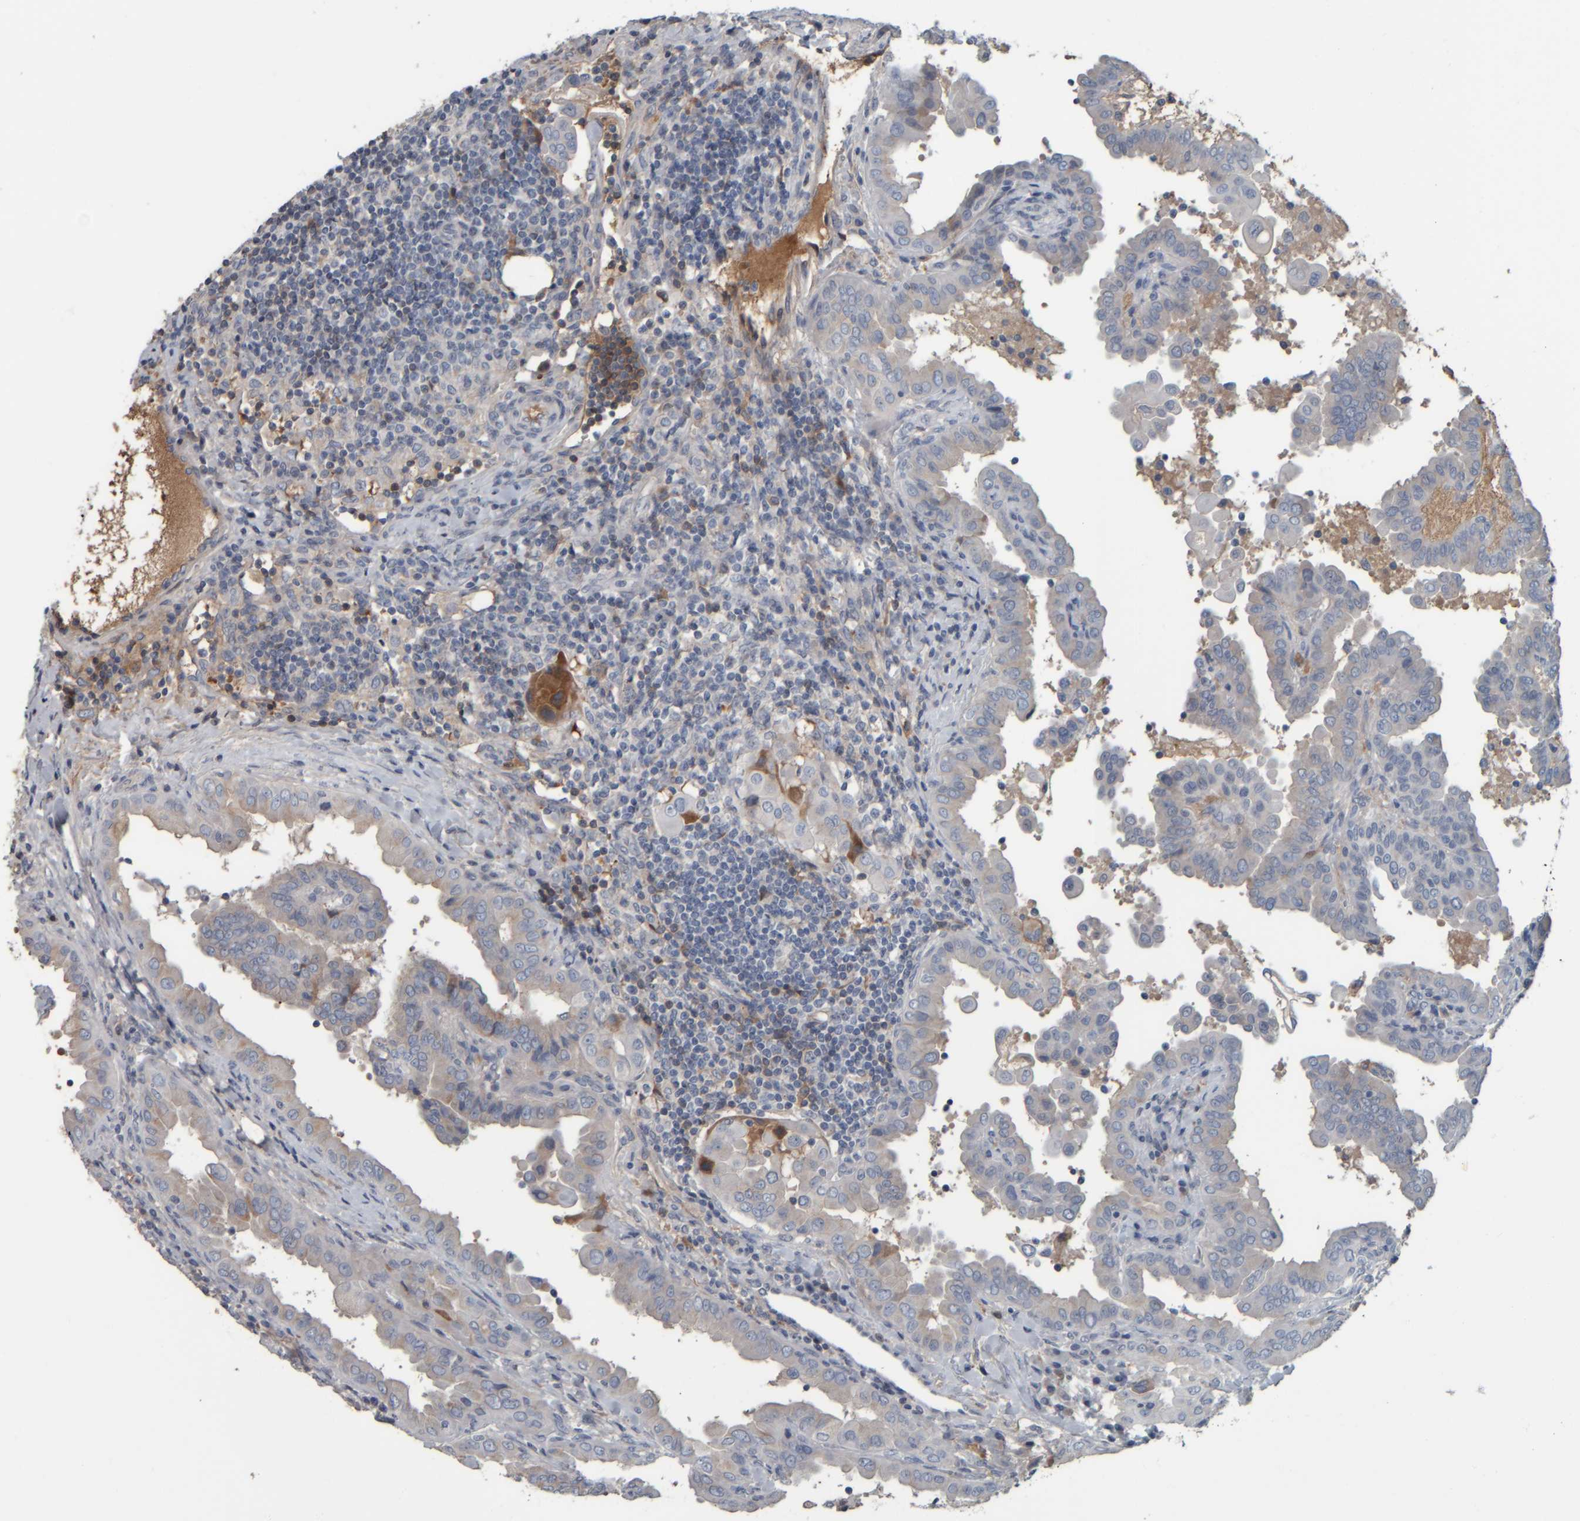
{"staining": {"intensity": "negative", "quantity": "none", "location": "none"}, "tissue": "thyroid cancer", "cell_type": "Tumor cells", "image_type": "cancer", "snomed": [{"axis": "morphology", "description": "Papillary adenocarcinoma, NOS"}, {"axis": "topography", "description": "Thyroid gland"}], "caption": "Tumor cells are negative for brown protein staining in thyroid papillary adenocarcinoma.", "gene": "CAVIN4", "patient": {"sex": "male", "age": 33}}